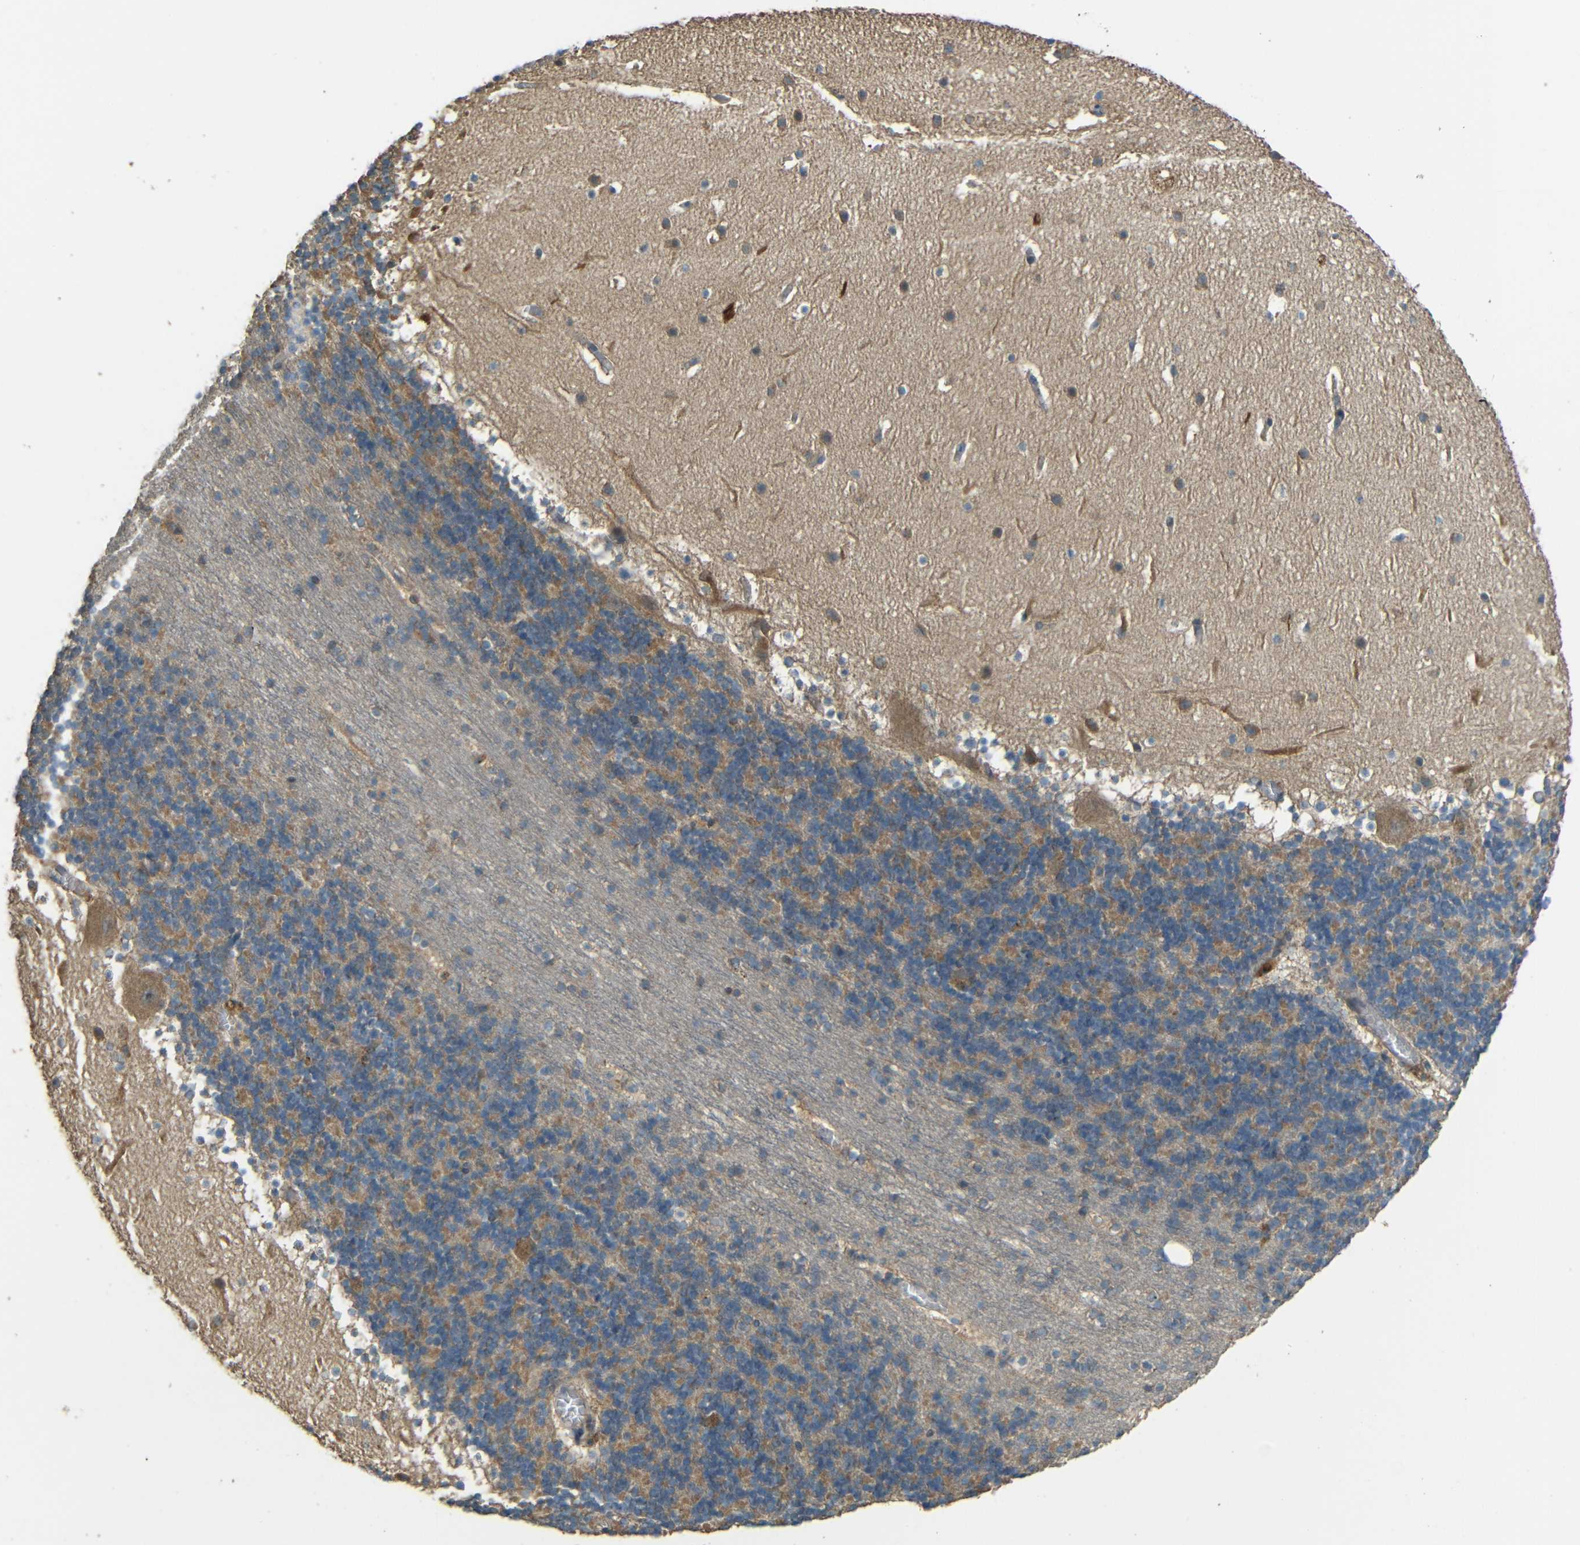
{"staining": {"intensity": "moderate", "quantity": ">75%", "location": "cytoplasmic/membranous"}, "tissue": "cerebellum", "cell_type": "Cells in granular layer", "image_type": "normal", "snomed": [{"axis": "morphology", "description": "Normal tissue, NOS"}, {"axis": "topography", "description": "Cerebellum"}], "caption": "Cerebellum stained with IHC shows moderate cytoplasmic/membranous expression in about >75% of cells in granular layer.", "gene": "ACACA", "patient": {"sex": "male", "age": 45}}